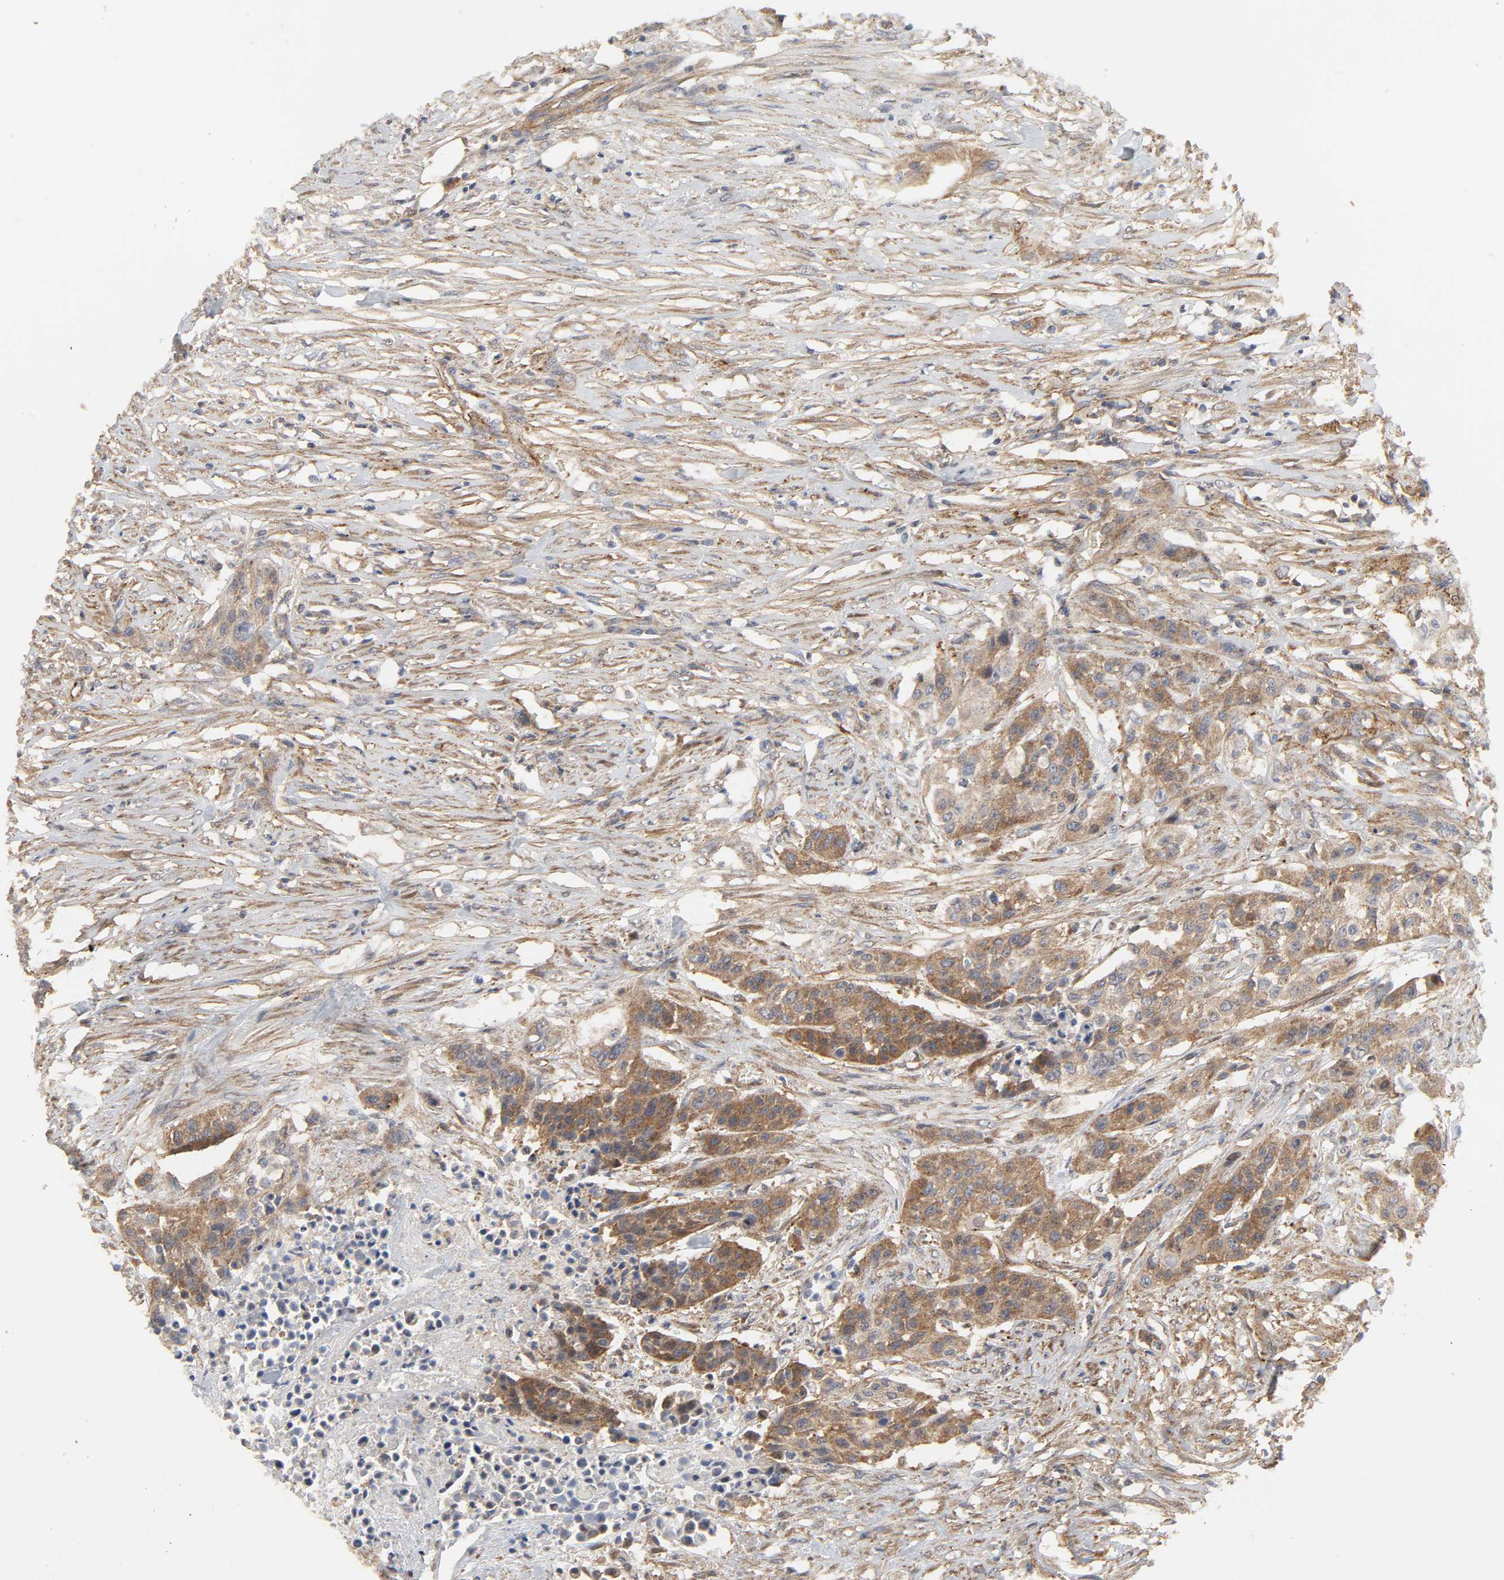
{"staining": {"intensity": "strong", "quantity": ">75%", "location": "cytoplasmic/membranous"}, "tissue": "urothelial cancer", "cell_type": "Tumor cells", "image_type": "cancer", "snomed": [{"axis": "morphology", "description": "Urothelial carcinoma, High grade"}, {"axis": "topography", "description": "Urinary bladder"}], "caption": "Immunohistochemical staining of human urothelial cancer reveals high levels of strong cytoplasmic/membranous staining in about >75% of tumor cells.", "gene": "SH3GLB1", "patient": {"sex": "male", "age": 74}}